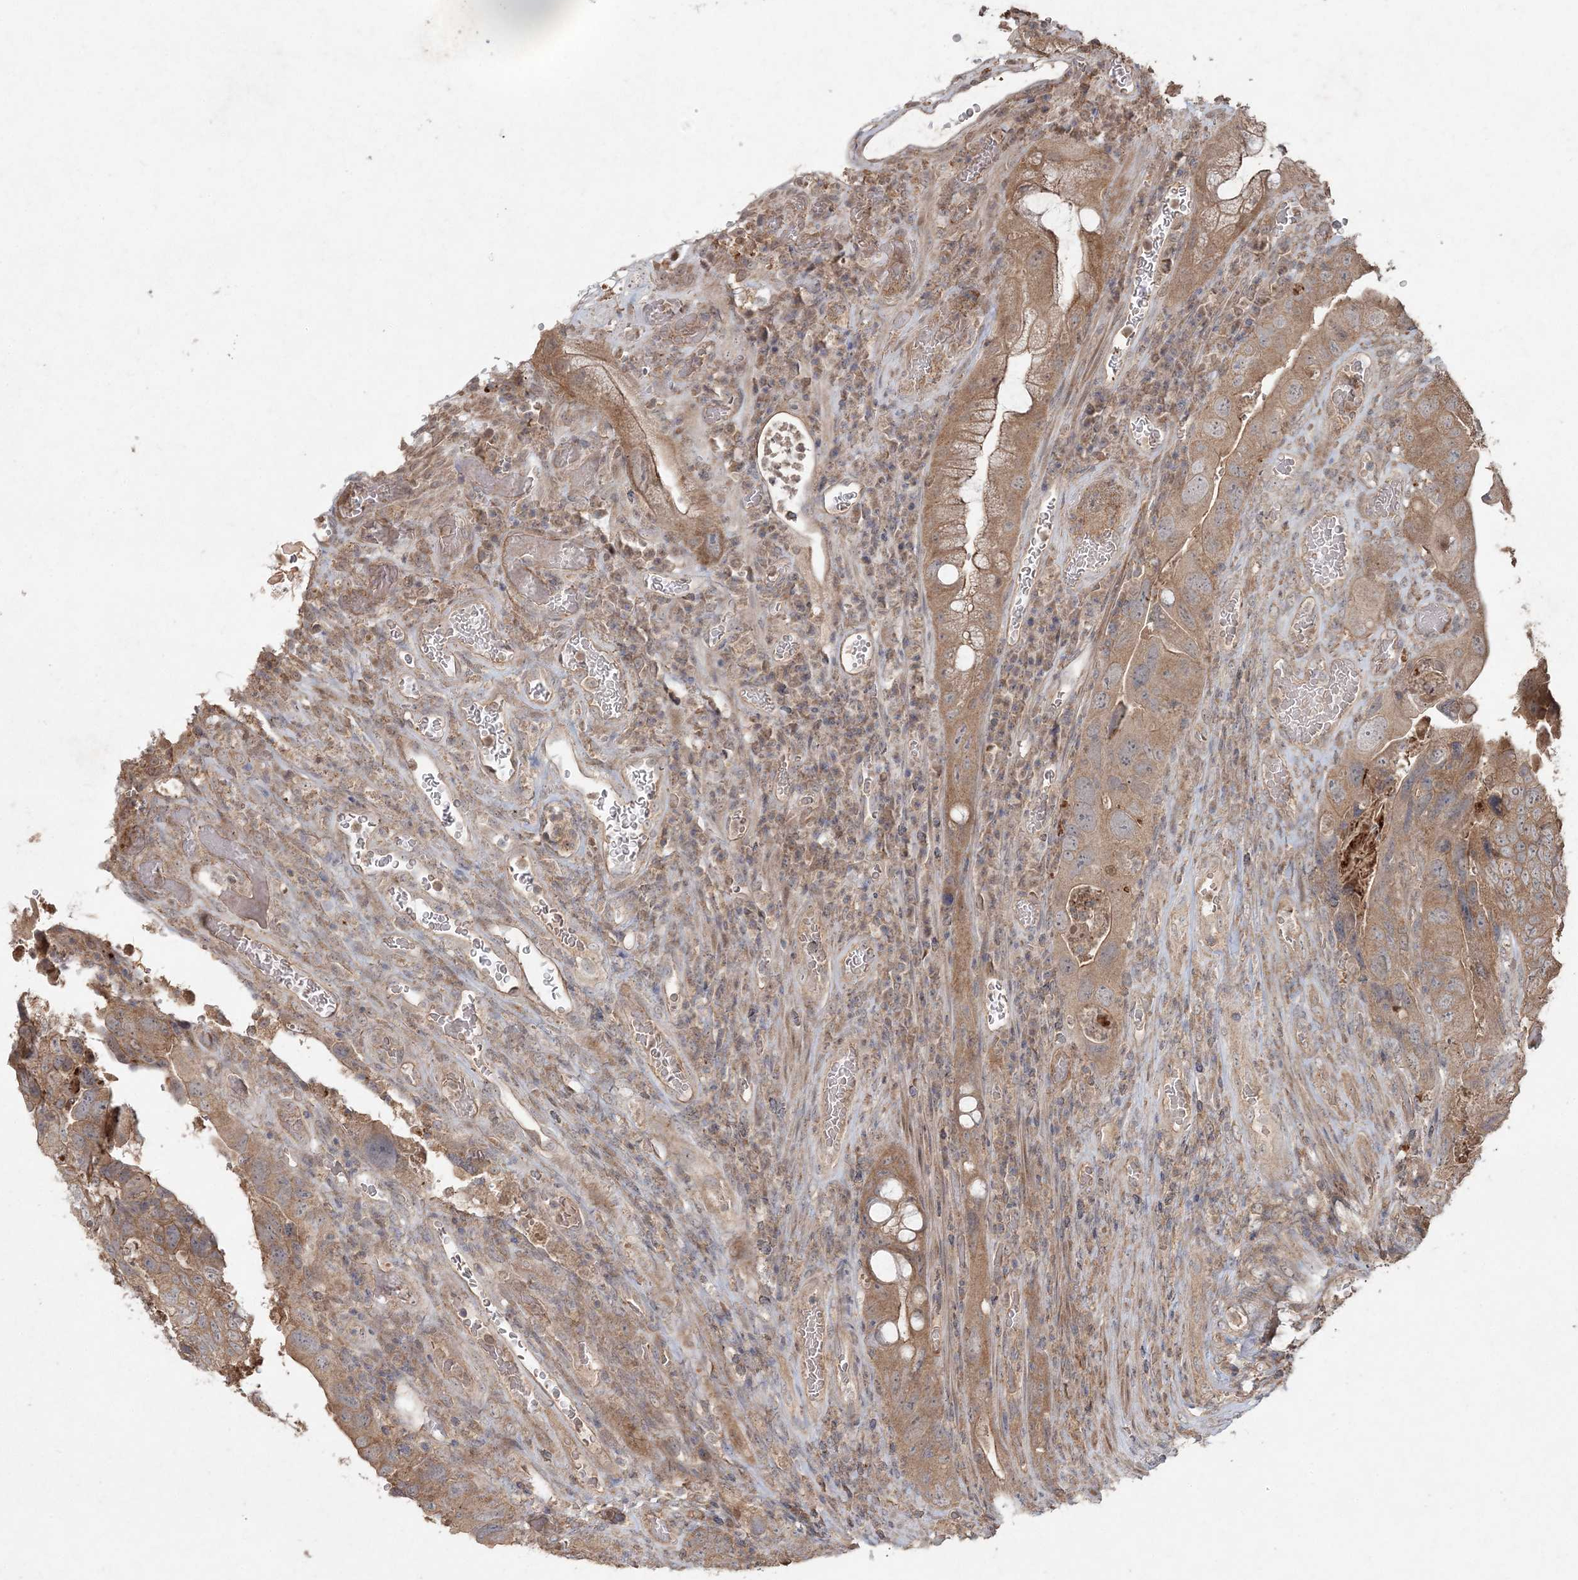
{"staining": {"intensity": "moderate", "quantity": ">75%", "location": "cytoplasmic/membranous"}, "tissue": "colorectal cancer", "cell_type": "Tumor cells", "image_type": "cancer", "snomed": [{"axis": "morphology", "description": "Adenocarcinoma, NOS"}, {"axis": "topography", "description": "Rectum"}], "caption": "A brown stain labels moderate cytoplasmic/membranous staining of a protein in colorectal adenocarcinoma tumor cells.", "gene": "SPRY1", "patient": {"sex": "male", "age": 63}}